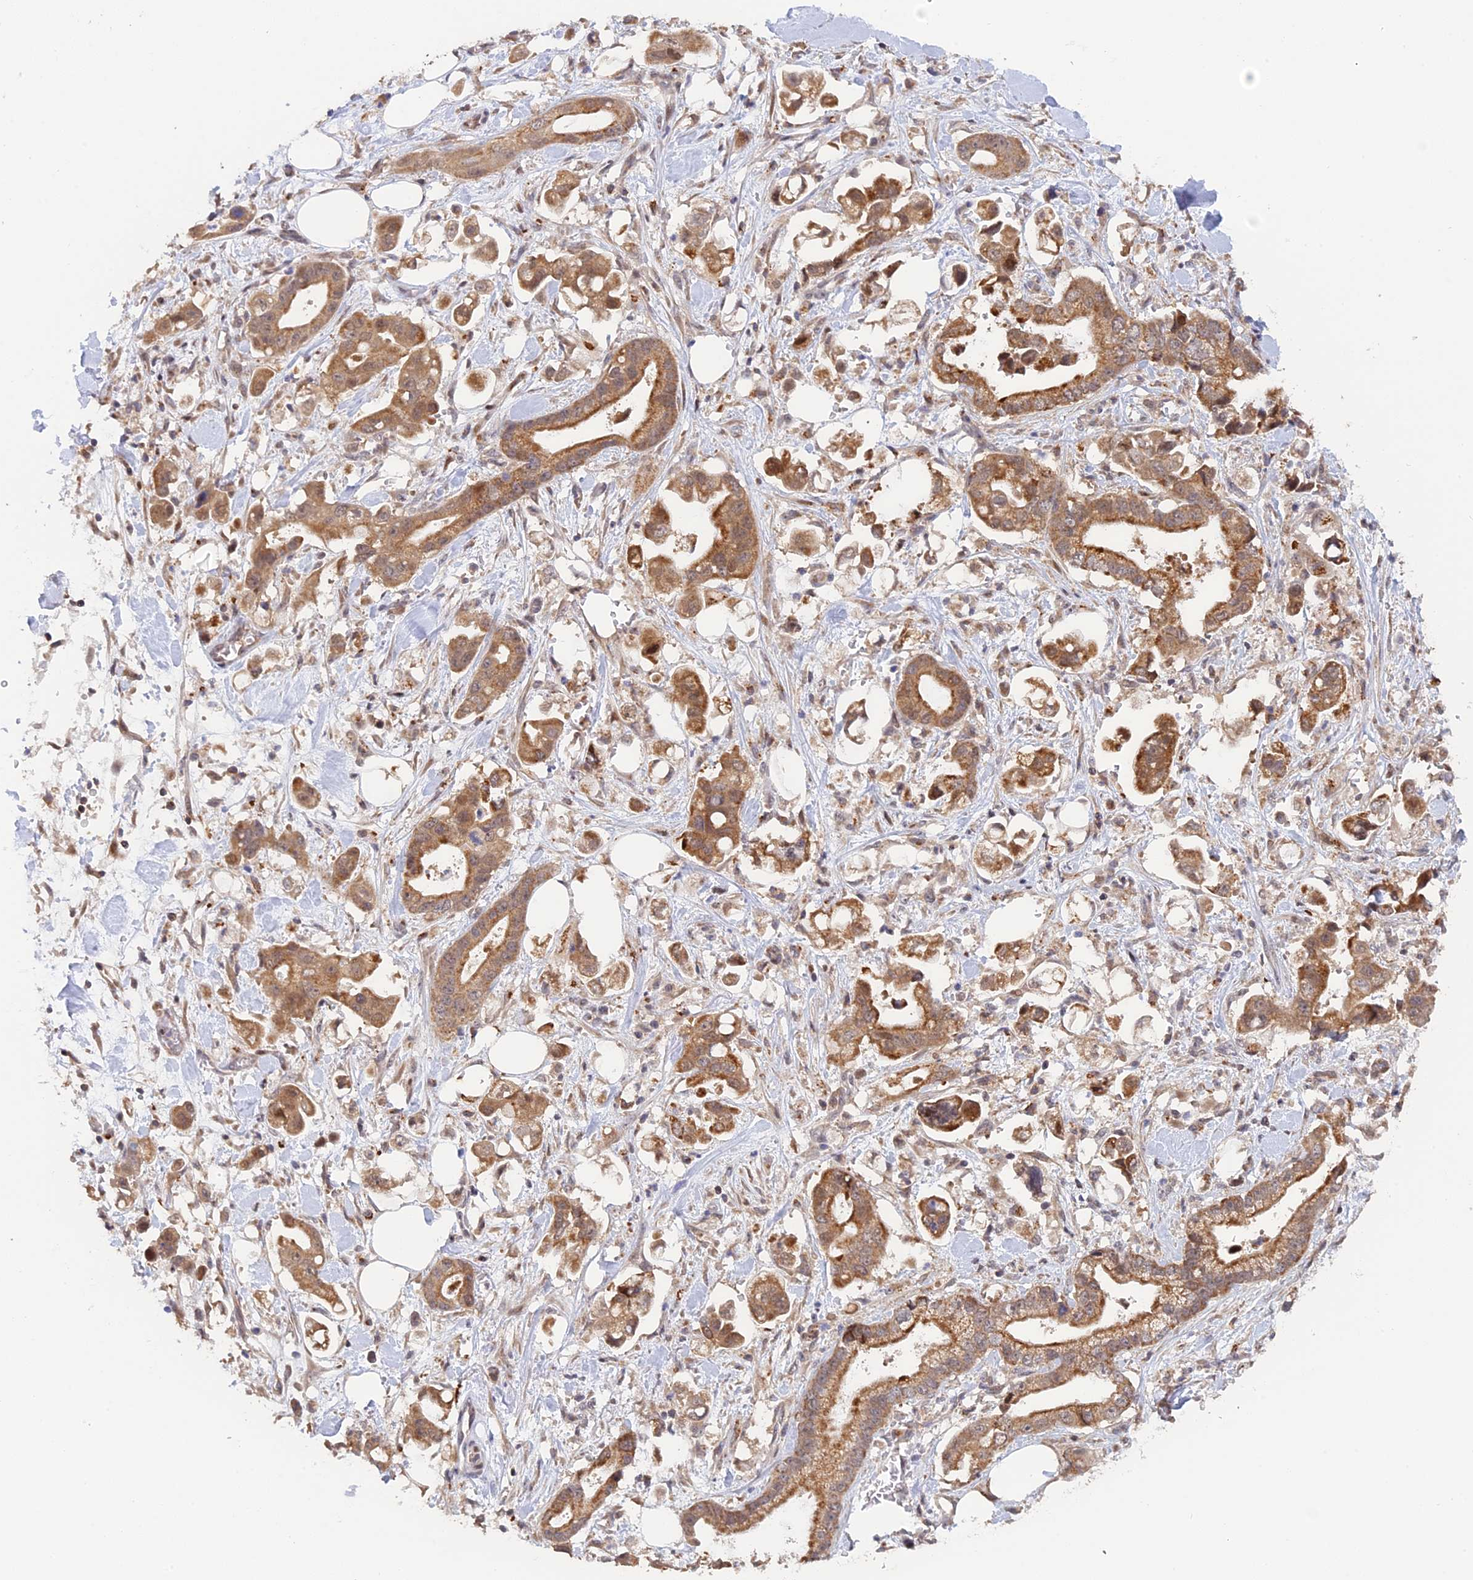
{"staining": {"intensity": "moderate", "quantity": ">75%", "location": "cytoplasmic/membranous"}, "tissue": "stomach cancer", "cell_type": "Tumor cells", "image_type": "cancer", "snomed": [{"axis": "morphology", "description": "Adenocarcinoma, NOS"}, {"axis": "topography", "description": "Stomach"}], "caption": "This is a photomicrograph of IHC staining of stomach cancer (adenocarcinoma), which shows moderate expression in the cytoplasmic/membranous of tumor cells.", "gene": "GSKIP", "patient": {"sex": "male", "age": 62}}